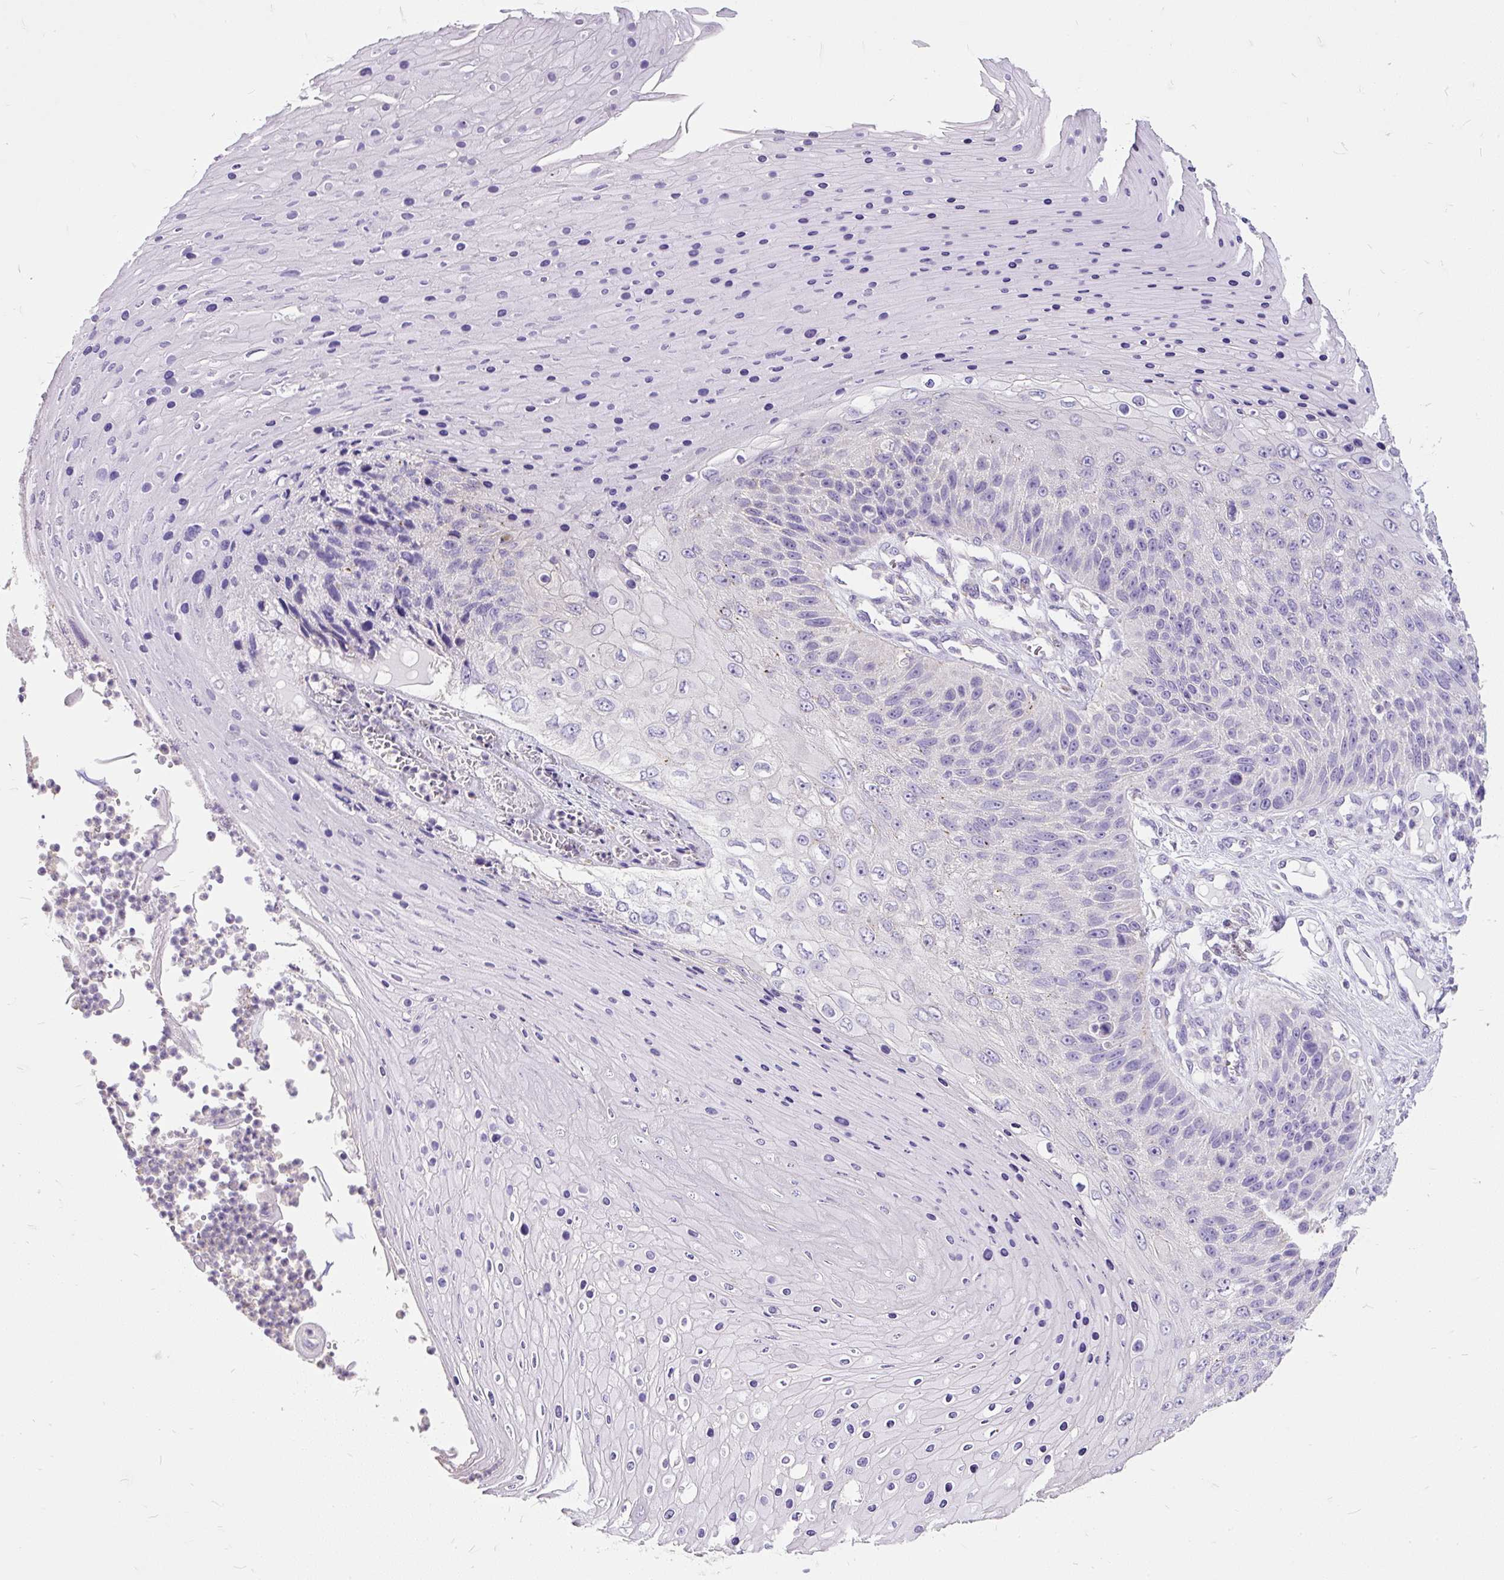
{"staining": {"intensity": "negative", "quantity": "none", "location": "none"}, "tissue": "skin cancer", "cell_type": "Tumor cells", "image_type": "cancer", "snomed": [{"axis": "morphology", "description": "Squamous cell carcinoma, NOS"}, {"axis": "topography", "description": "Skin"}], "caption": "A micrograph of skin squamous cell carcinoma stained for a protein reveals no brown staining in tumor cells.", "gene": "GBX1", "patient": {"sex": "female", "age": 88}}